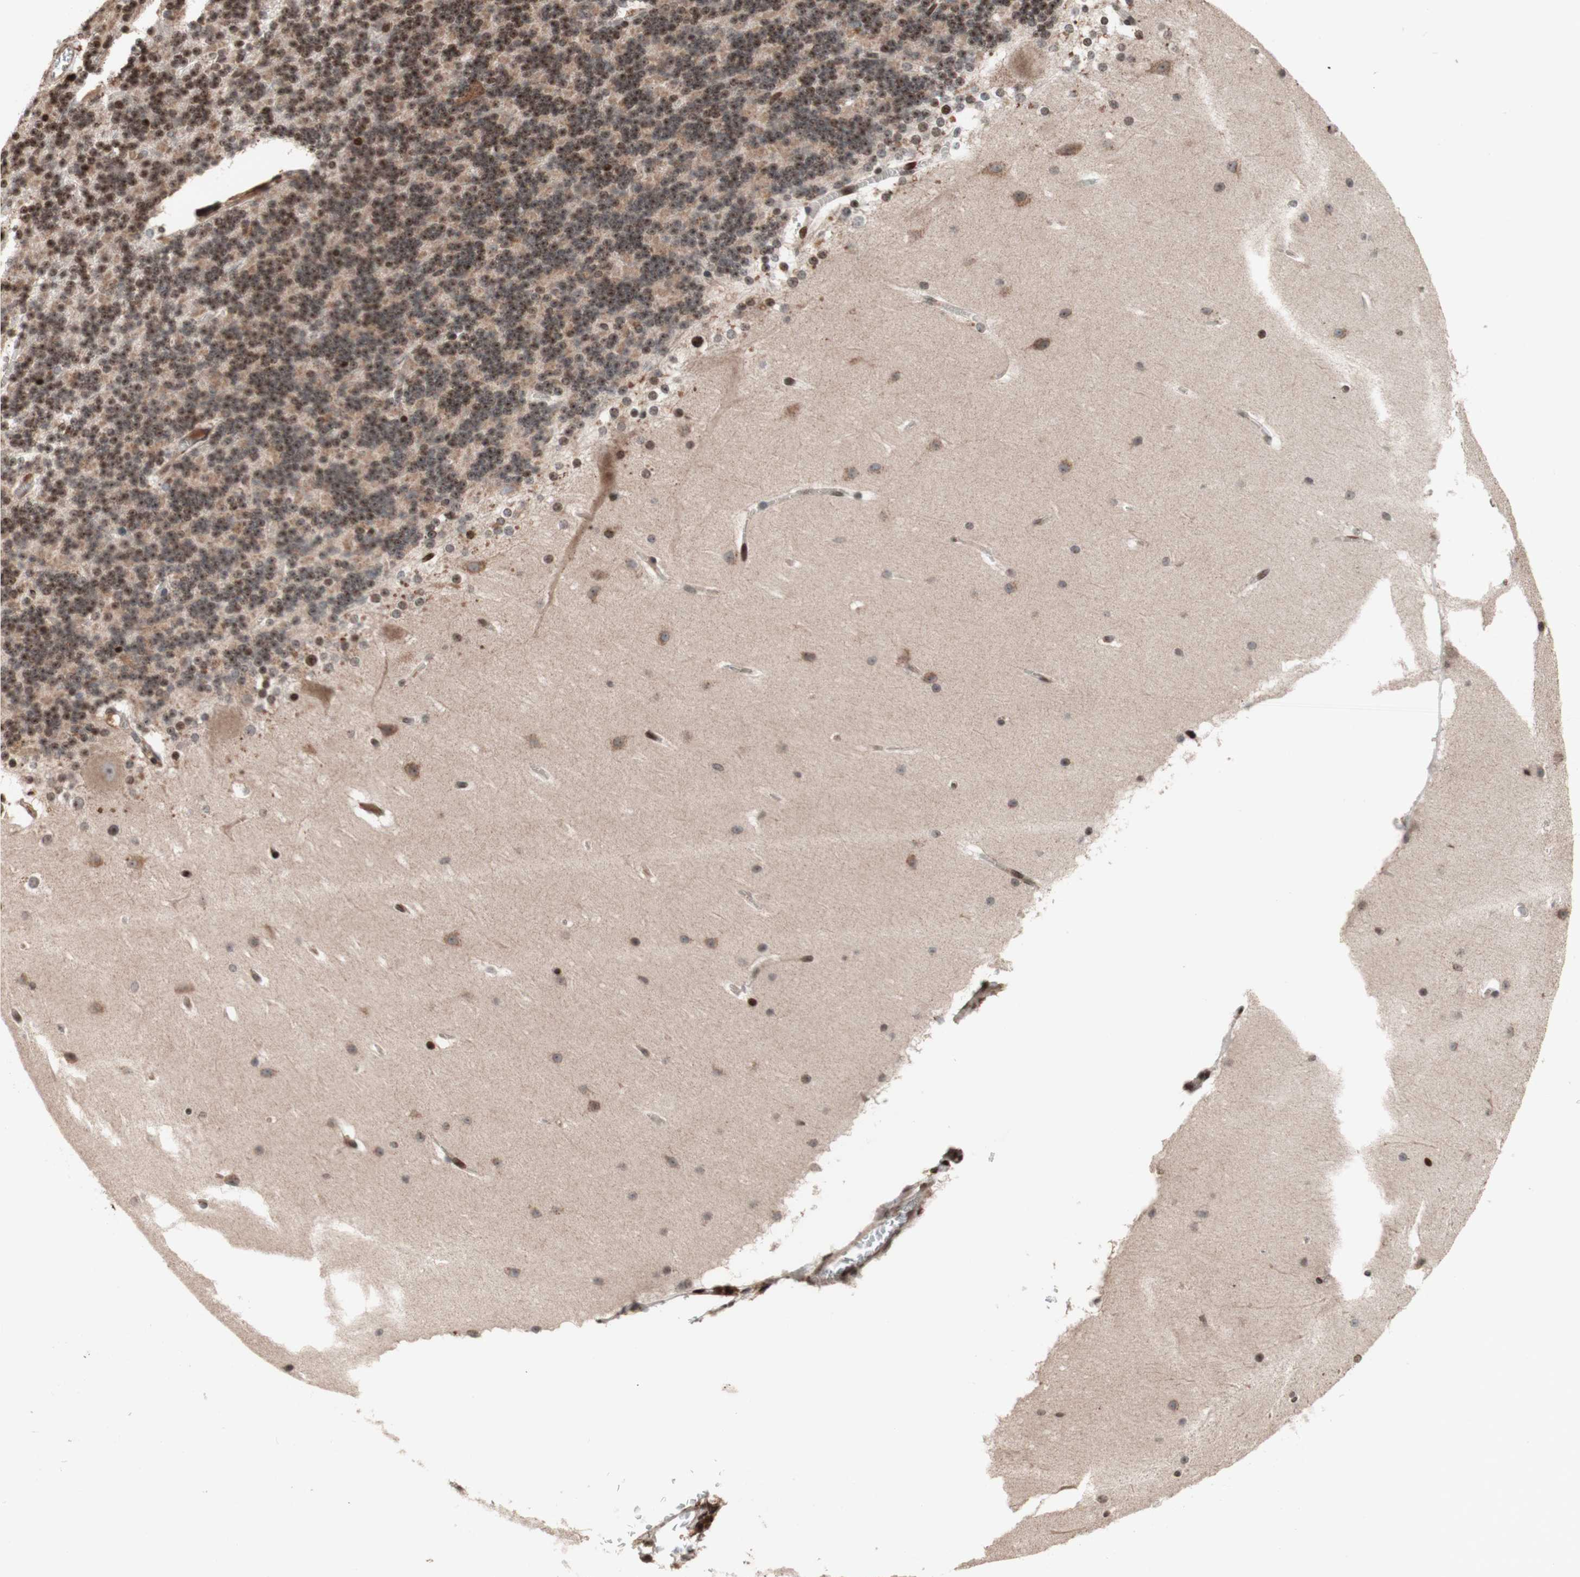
{"staining": {"intensity": "strong", "quantity": "25%-75%", "location": "nuclear"}, "tissue": "cerebellum", "cell_type": "Cells in granular layer", "image_type": "normal", "snomed": [{"axis": "morphology", "description": "Normal tissue, NOS"}, {"axis": "topography", "description": "Cerebellum"}], "caption": "IHC histopathology image of normal cerebellum: human cerebellum stained using immunohistochemistry (IHC) reveals high levels of strong protein expression localized specifically in the nuclear of cells in granular layer, appearing as a nuclear brown color.", "gene": "POLA1", "patient": {"sex": "female", "age": 19}}